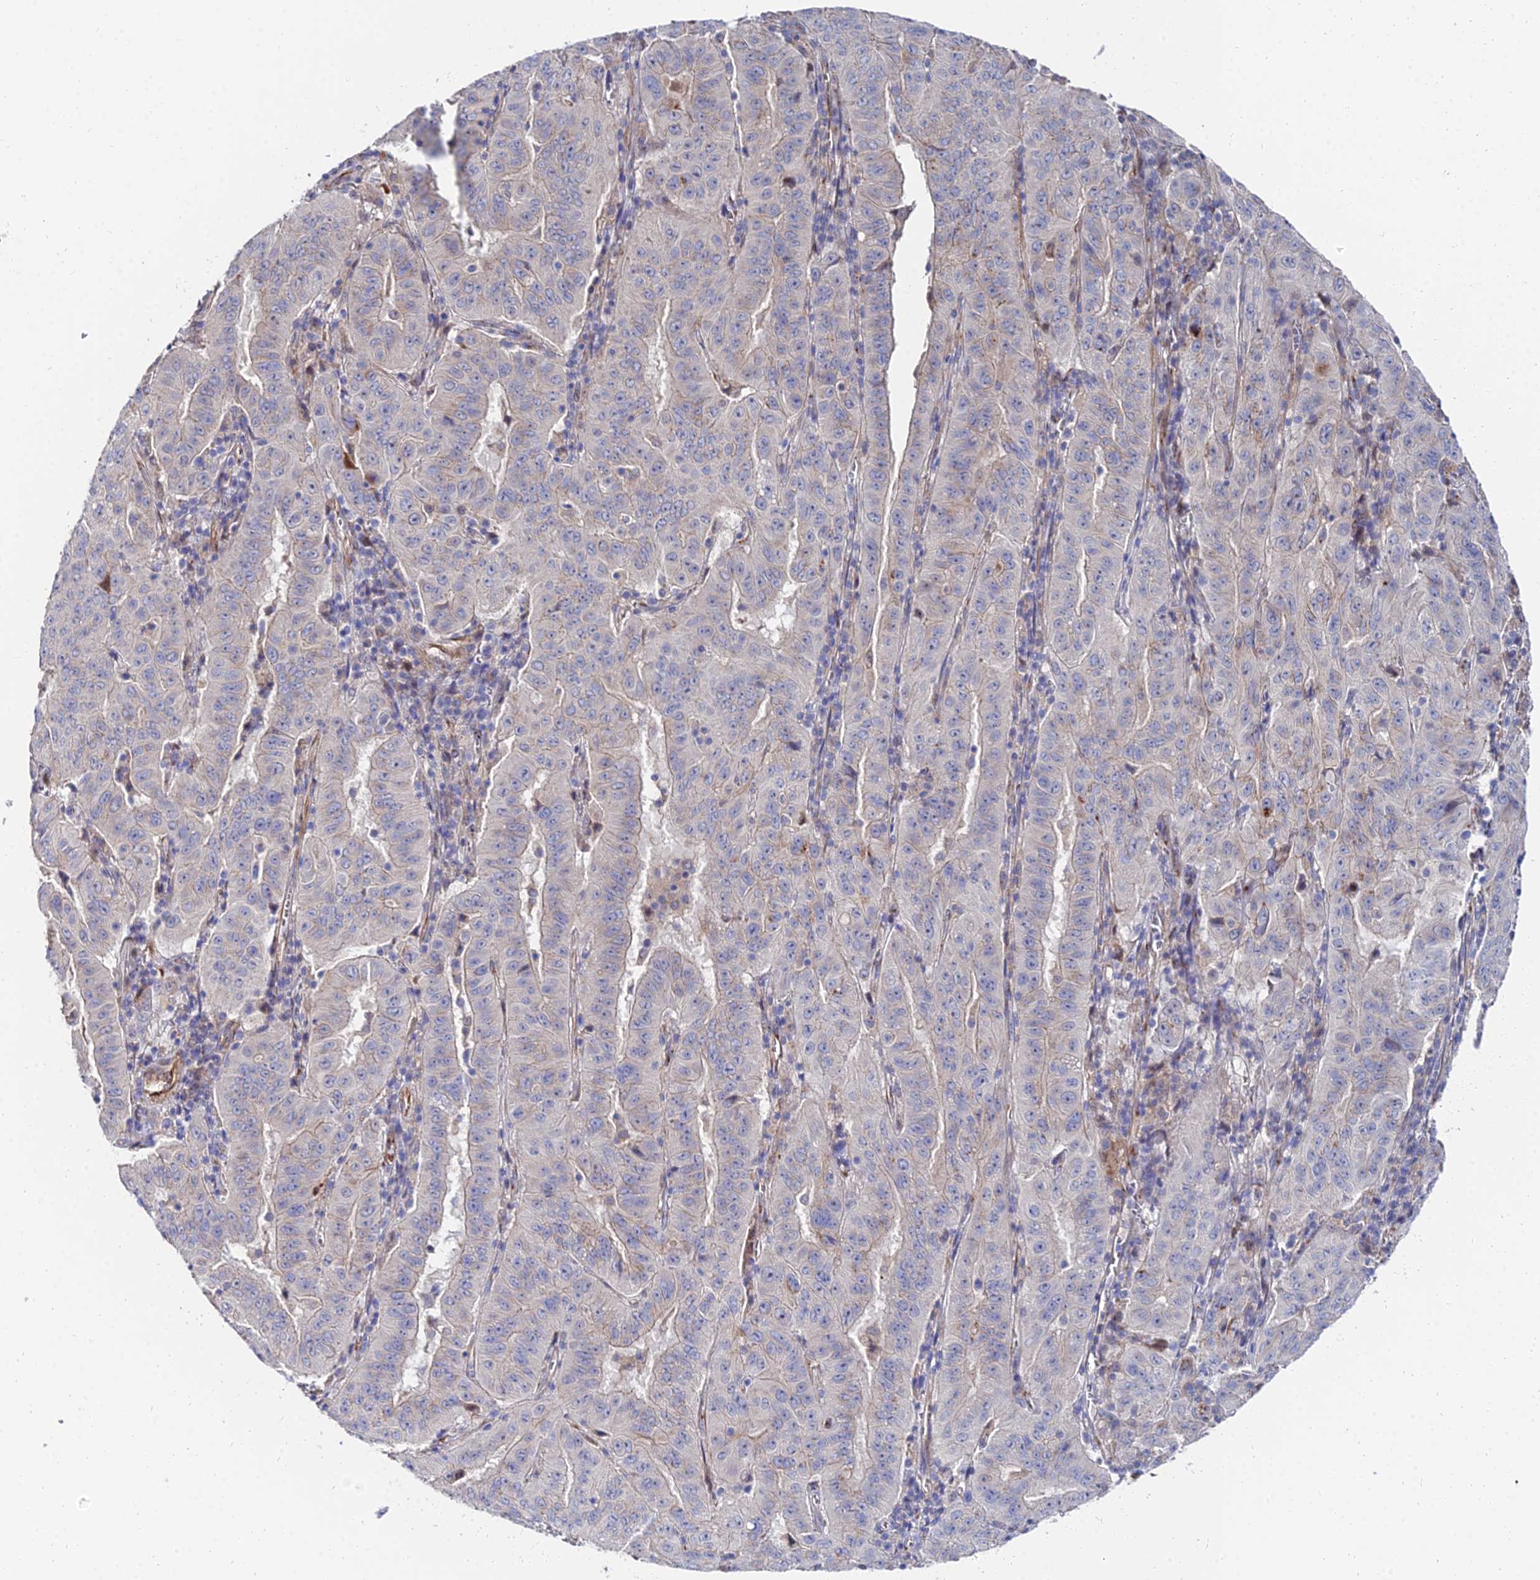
{"staining": {"intensity": "weak", "quantity": "<25%", "location": "cytoplasmic/membranous"}, "tissue": "pancreatic cancer", "cell_type": "Tumor cells", "image_type": "cancer", "snomed": [{"axis": "morphology", "description": "Adenocarcinoma, NOS"}, {"axis": "topography", "description": "Pancreas"}], "caption": "Tumor cells show no significant protein positivity in pancreatic cancer. (Stains: DAB (3,3'-diaminobenzidine) IHC with hematoxylin counter stain, Microscopy: brightfield microscopy at high magnification).", "gene": "BORCS8", "patient": {"sex": "male", "age": 63}}